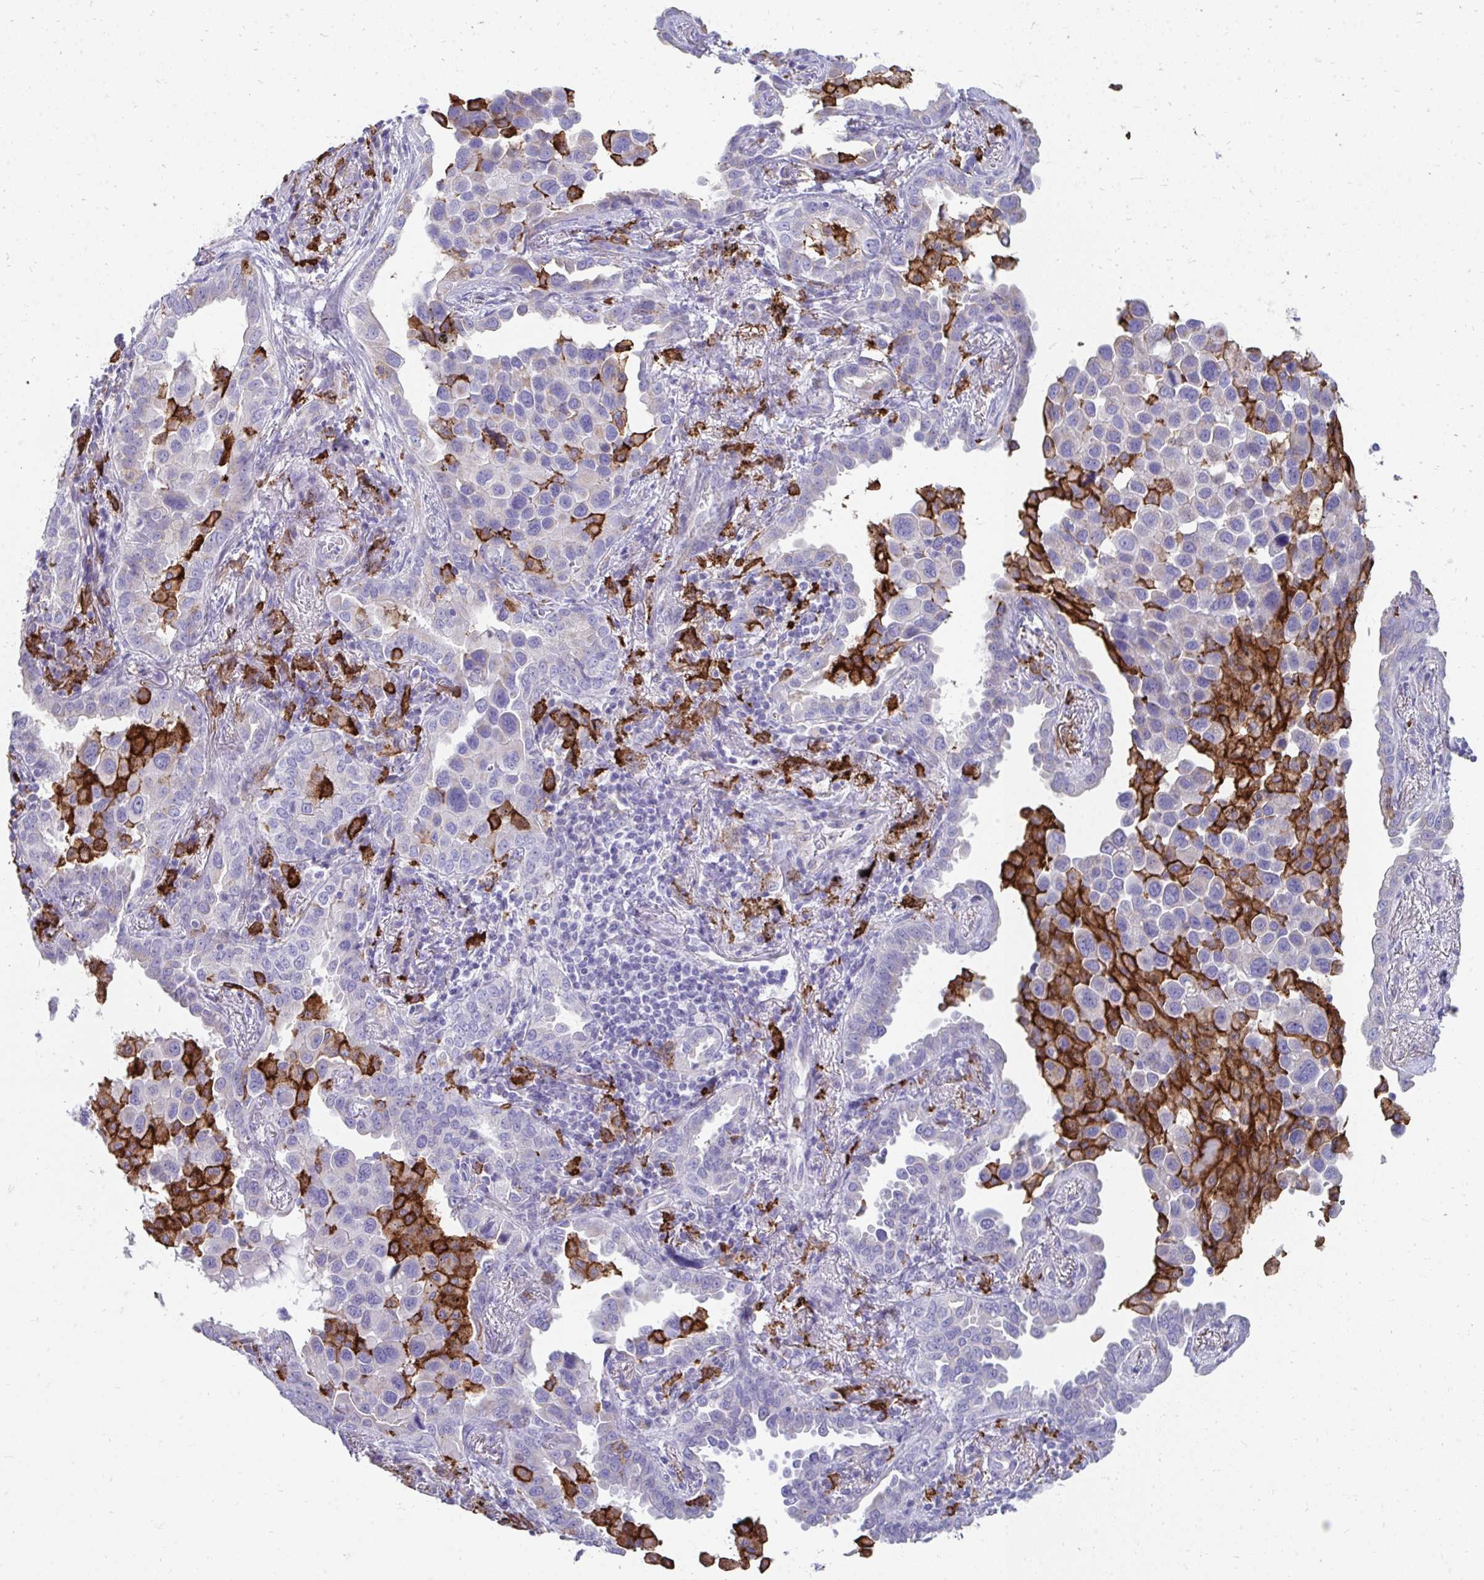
{"staining": {"intensity": "negative", "quantity": "none", "location": "none"}, "tissue": "lung cancer", "cell_type": "Tumor cells", "image_type": "cancer", "snomed": [{"axis": "morphology", "description": "Adenocarcinoma, NOS"}, {"axis": "topography", "description": "Lung"}], "caption": "Image shows no protein positivity in tumor cells of adenocarcinoma (lung) tissue.", "gene": "CD163", "patient": {"sex": "male", "age": 67}}